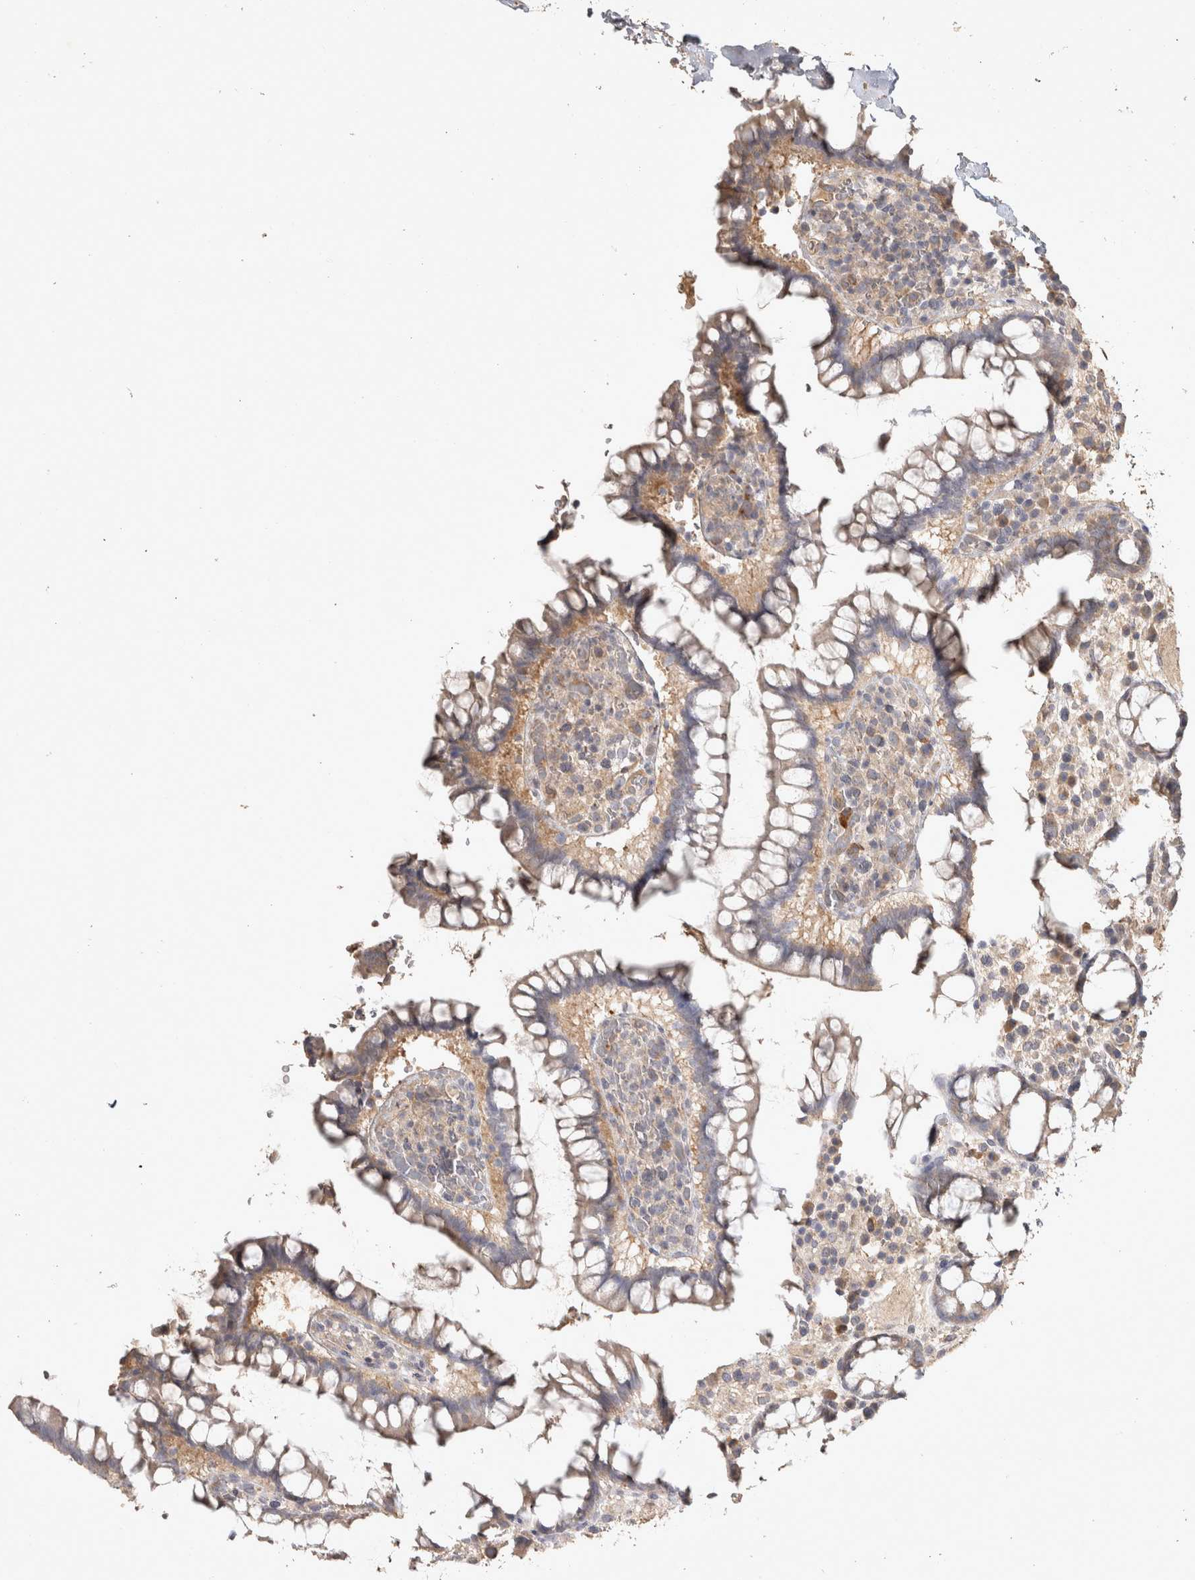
{"staining": {"intensity": "moderate", "quantity": ">75%", "location": "cytoplasmic/membranous"}, "tissue": "colon", "cell_type": "Endothelial cells", "image_type": "normal", "snomed": [{"axis": "morphology", "description": "Normal tissue, NOS"}, {"axis": "topography", "description": "Colon"}], "caption": "Immunohistochemical staining of unremarkable human colon displays moderate cytoplasmic/membranous protein expression in approximately >75% of endothelial cells. (brown staining indicates protein expression, while blue staining denotes nuclei).", "gene": "OSTN", "patient": {"sex": "female", "age": 79}}